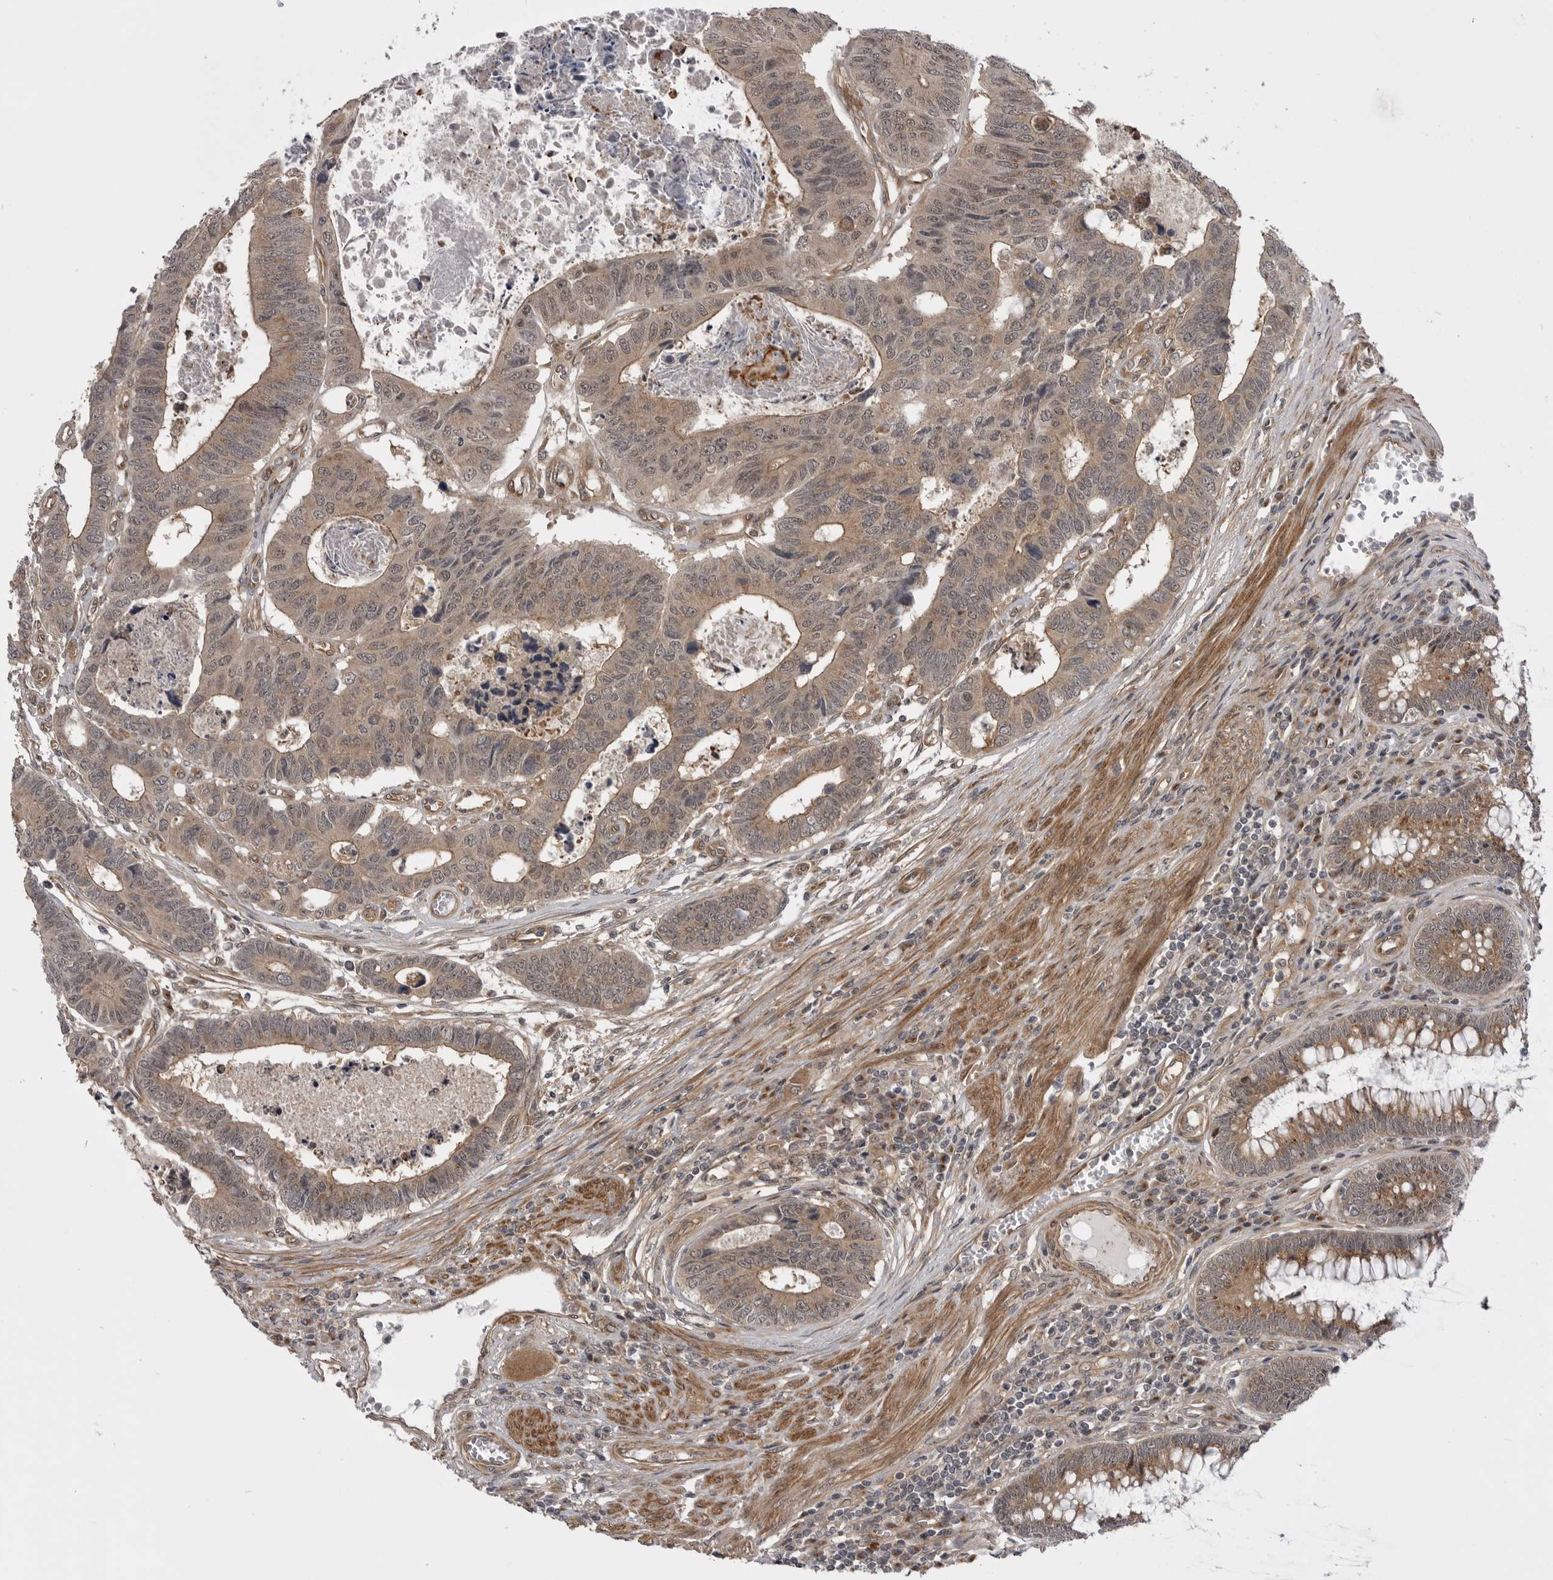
{"staining": {"intensity": "moderate", "quantity": ">75%", "location": "cytoplasmic/membranous,nuclear"}, "tissue": "colorectal cancer", "cell_type": "Tumor cells", "image_type": "cancer", "snomed": [{"axis": "morphology", "description": "Adenocarcinoma, NOS"}, {"axis": "topography", "description": "Rectum"}], "caption": "This photomicrograph demonstrates IHC staining of human adenocarcinoma (colorectal), with medium moderate cytoplasmic/membranous and nuclear staining in approximately >75% of tumor cells.", "gene": "PDCL", "patient": {"sex": "male", "age": 84}}